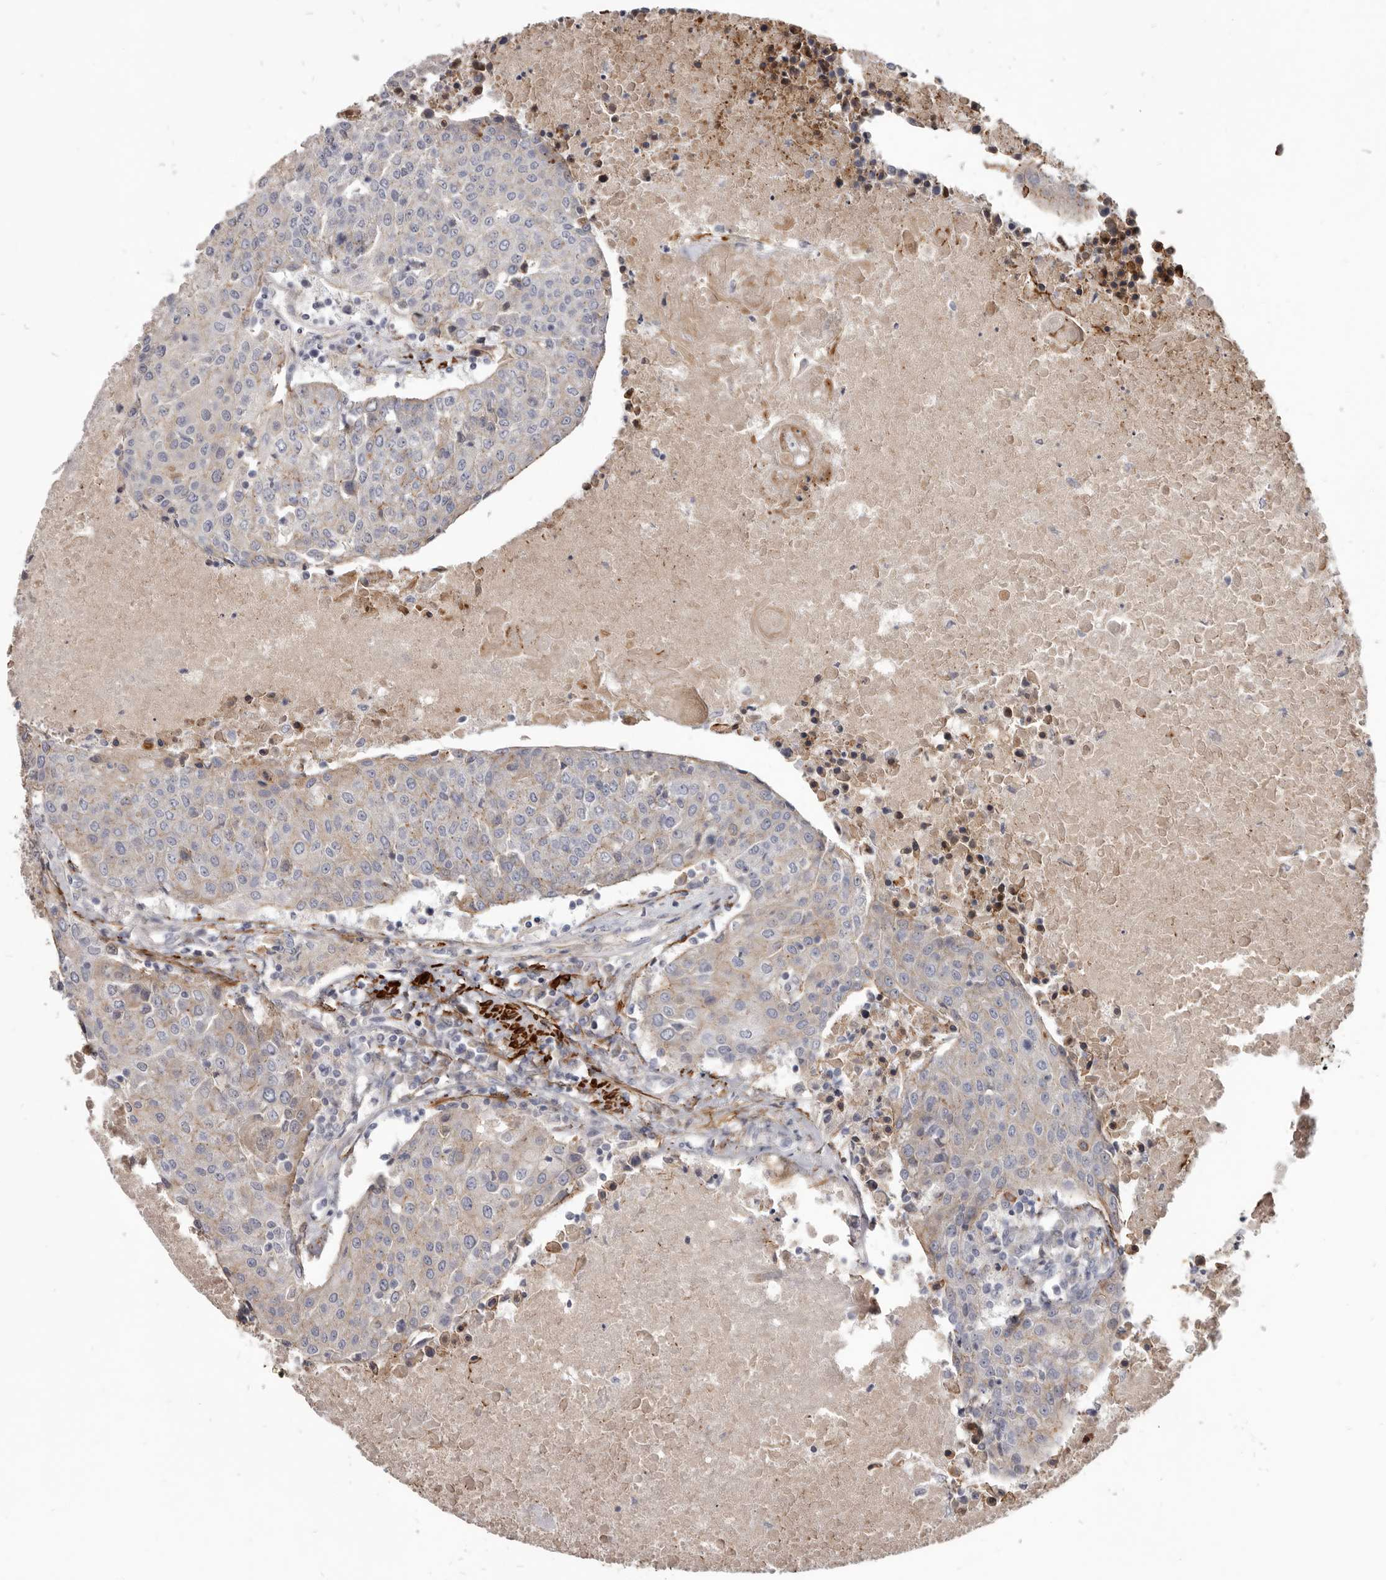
{"staining": {"intensity": "negative", "quantity": "none", "location": "none"}, "tissue": "urothelial cancer", "cell_type": "Tumor cells", "image_type": "cancer", "snomed": [{"axis": "morphology", "description": "Urothelial carcinoma, High grade"}, {"axis": "topography", "description": "Urinary bladder"}], "caption": "Immunohistochemical staining of high-grade urothelial carcinoma shows no significant positivity in tumor cells.", "gene": "CGN", "patient": {"sex": "female", "age": 85}}